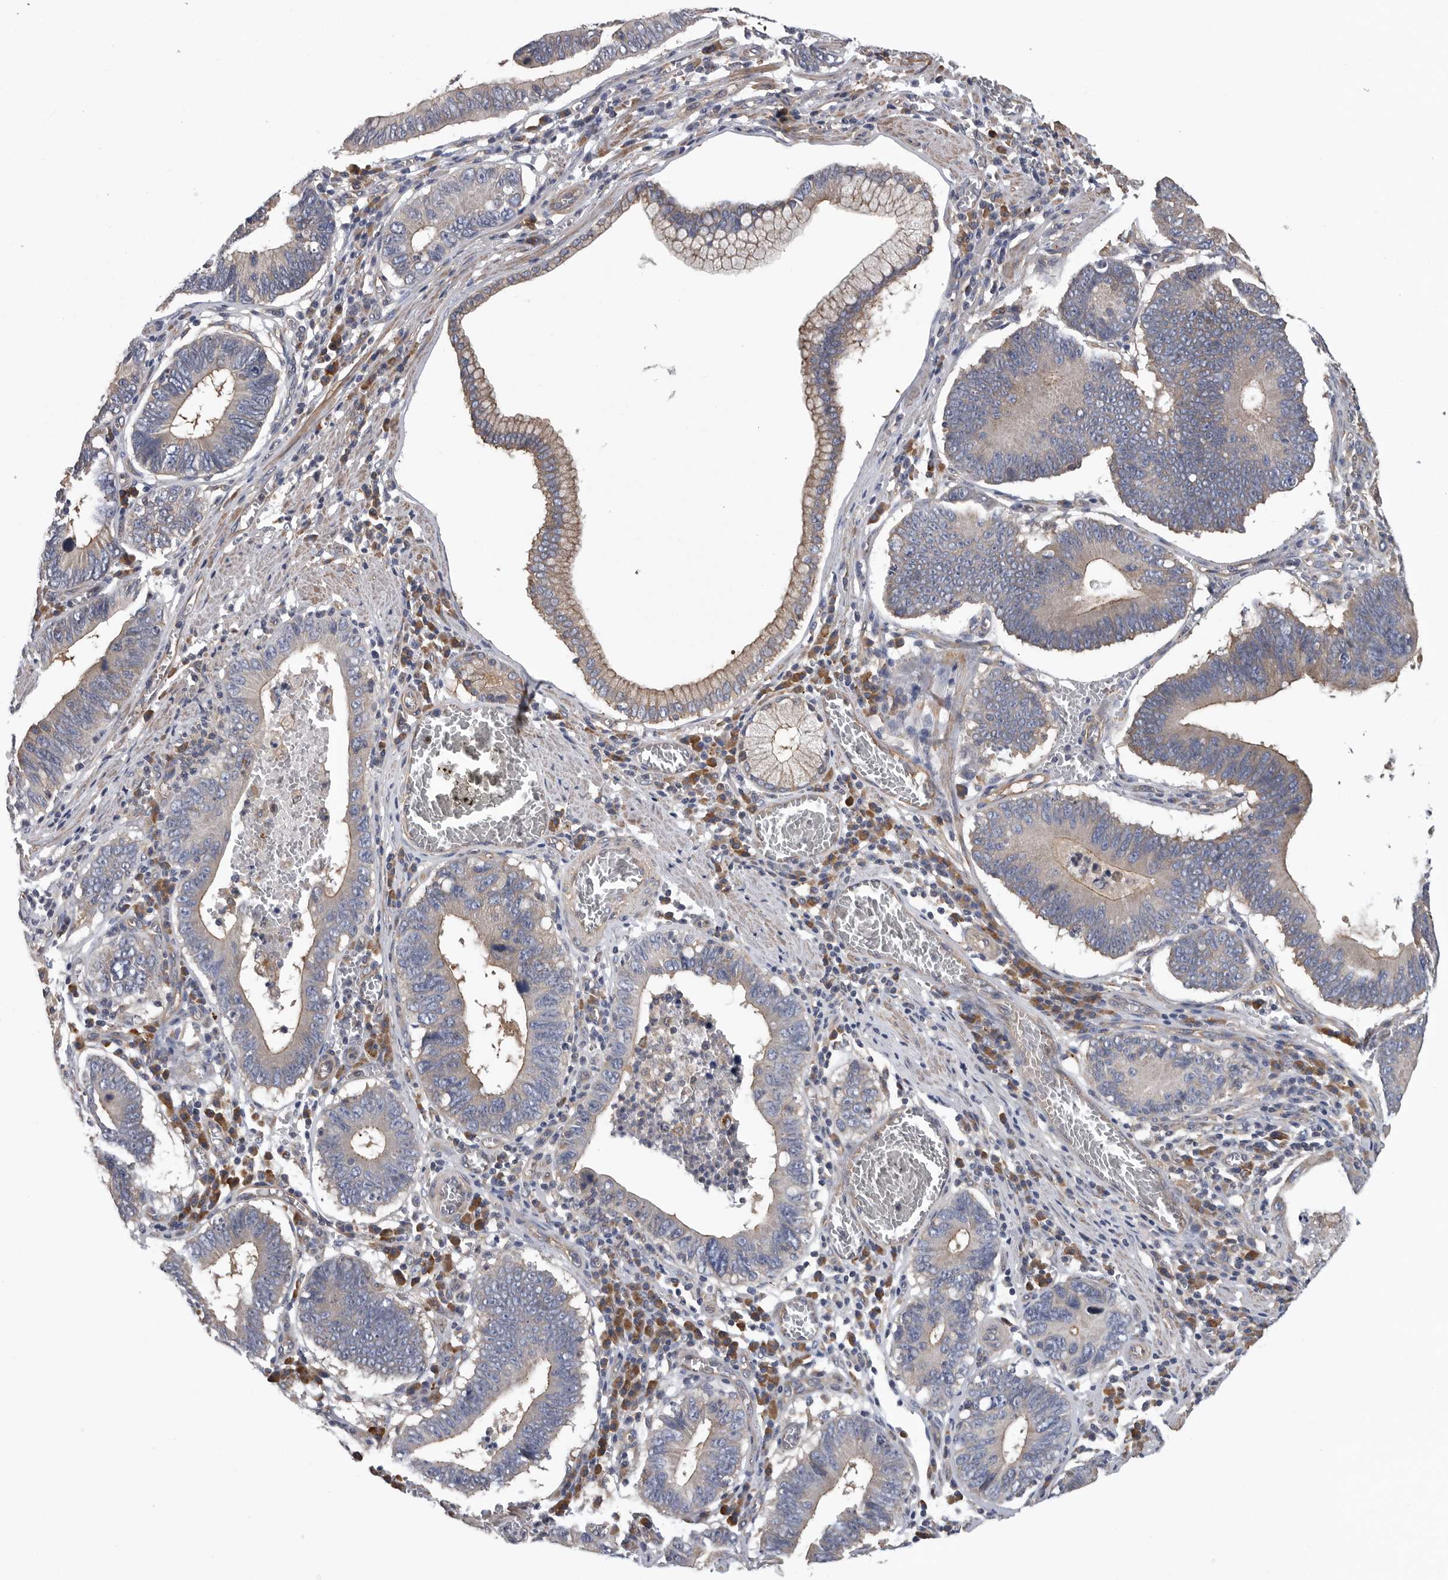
{"staining": {"intensity": "weak", "quantity": "25%-75%", "location": "cytoplasmic/membranous"}, "tissue": "stomach cancer", "cell_type": "Tumor cells", "image_type": "cancer", "snomed": [{"axis": "morphology", "description": "Adenocarcinoma, NOS"}, {"axis": "topography", "description": "Stomach"}, {"axis": "topography", "description": "Gastric cardia"}], "caption": "The immunohistochemical stain highlights weak cytoplasmic/membranous staining in tumor cells of adenocarcinoma (stomach) tissue.", "gene": "OXR1", "patient": {"sex": "male", "age": 59}}